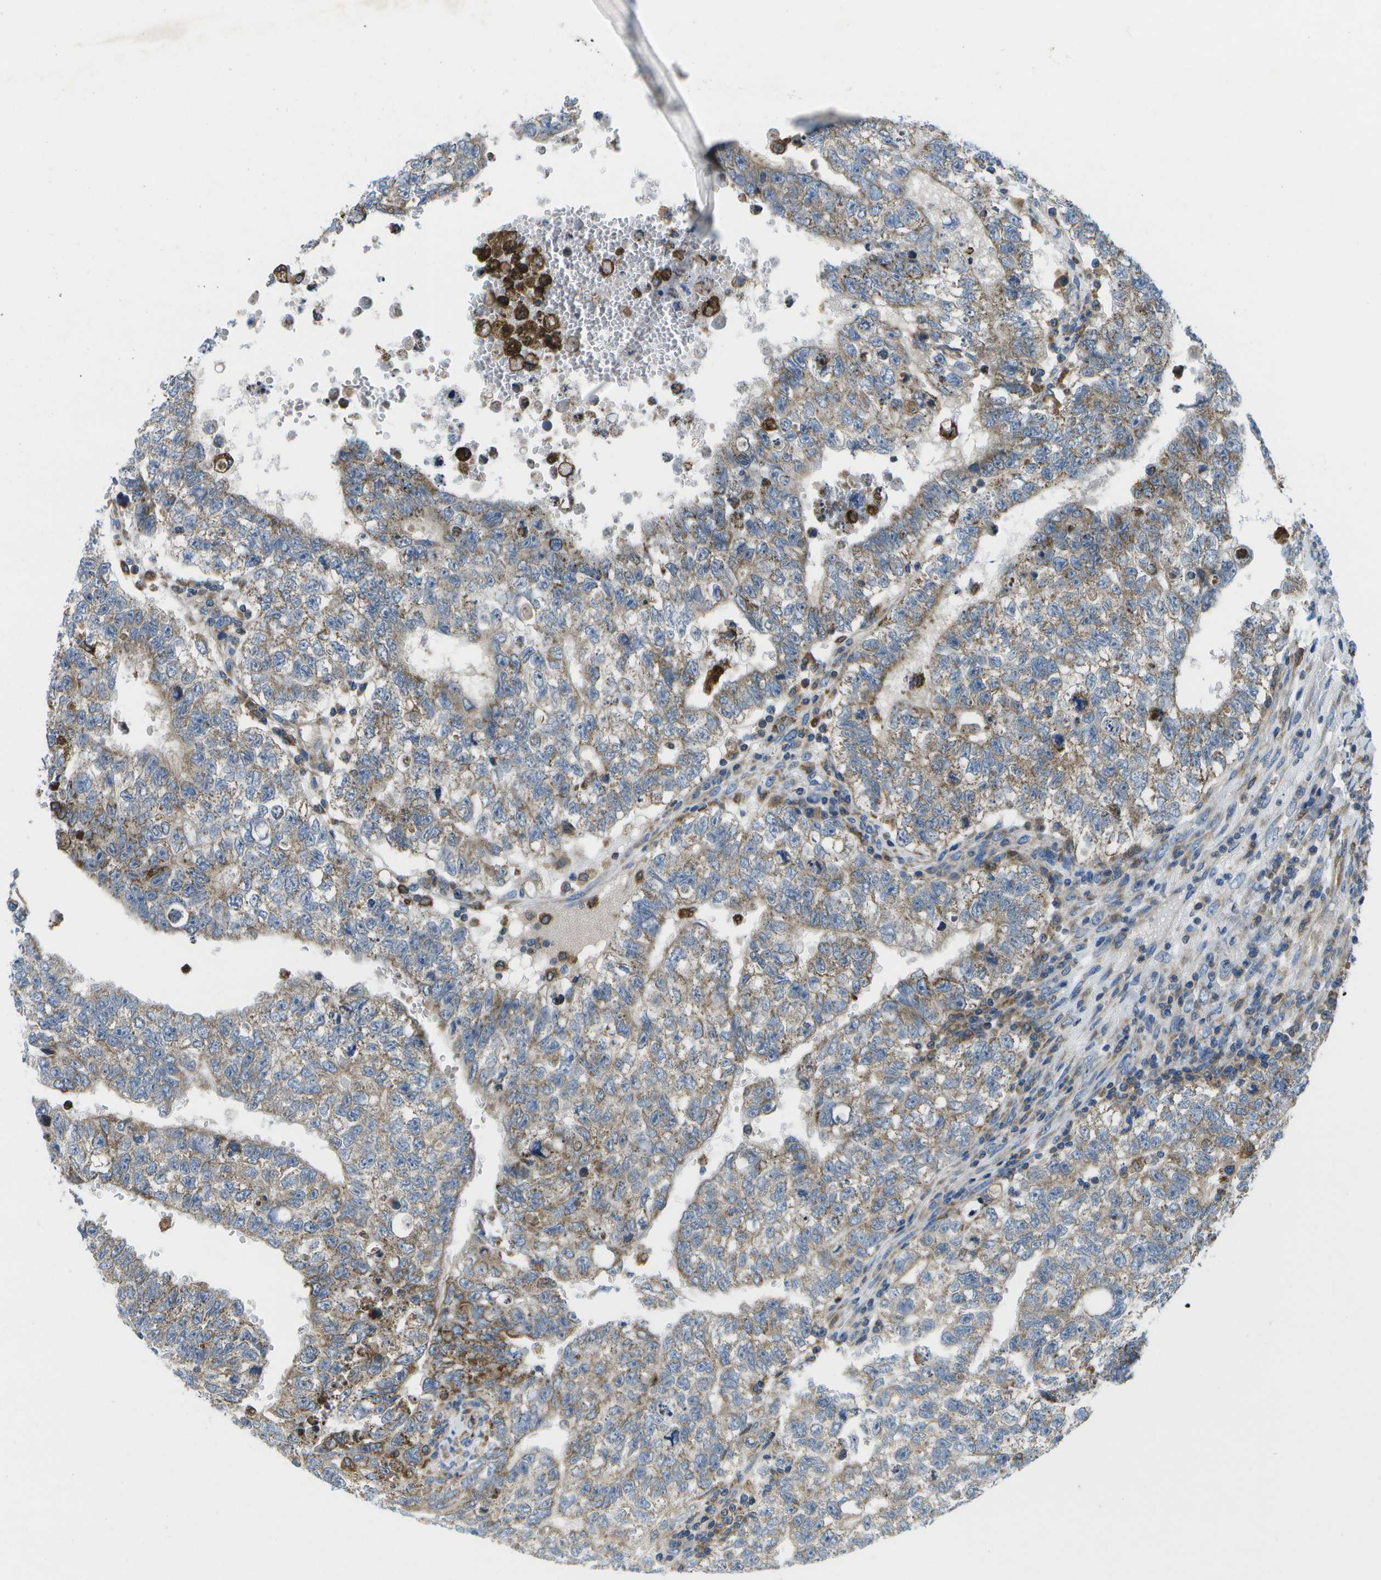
{"staining": {"intensity": "moderate", "quantity": ">75%", "location": "cytoplasmic/membranous"}, "tissue": "testis cancer", "cell_type": "Tumor cells", "image_type": "cancer", "snomed": [{"axis": "morphology", "description": "Seminoma, NOS"}, {"axis": "morphology", "description": "Carcinoma, Embryonal, NOS"}, {"axis": "topography", "description": "Testis"}], "caption": "Embryonal carcinoma (testis) was stained to show a protein in brown. There is medium levels of moderate cytoplasmic/membranous staining in approximately >75% of tumor cells.", "gene": "GDF5", "patient": {"sex": "male", "age": 38}}